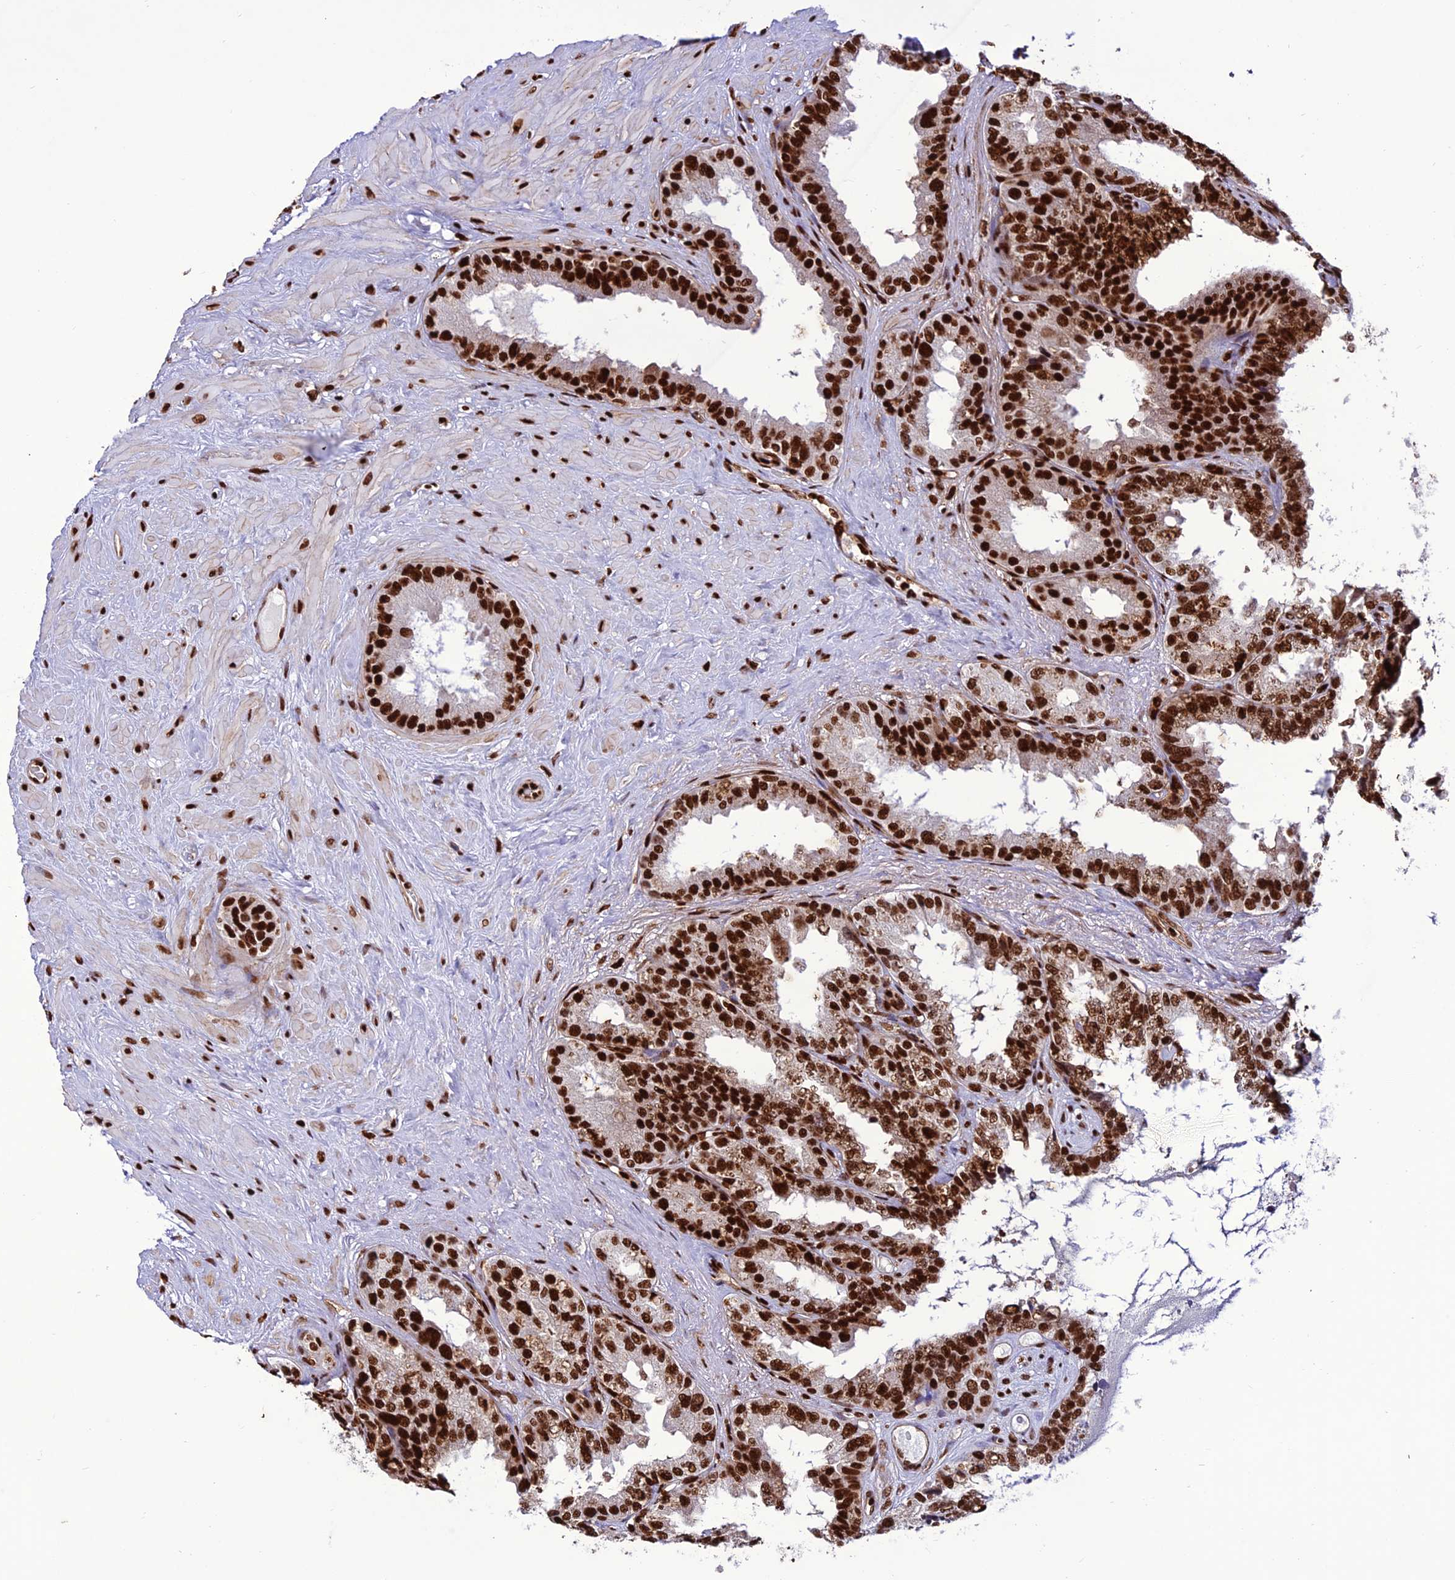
{"staining": {"intensity": "strong", "quantity": ">75%", "location": "nuclear"}, "tissue": "seminal vesicle", "cell_type": "Glandular cells", "image_type": "normal", "snomed": [{"axis": "morphology", "description": "Normal tissue, NOS"}, {"axis": "topography", "description": "Seminal veicle"}], "caption": "DAB immunohistochemical staining of unremarkable seminal vesicle displays strong nuclear protein staining in approximately >75% of glandular cells. The staining was performed using DAB (3,3'-diaminobenzidine) to visualize the protein expression in brown, while the nuclei were stained in blue with hematoxylin (Magnification: 20x).", "gene": "INO80E", "patient": {"sex": "male", "age": 80}}